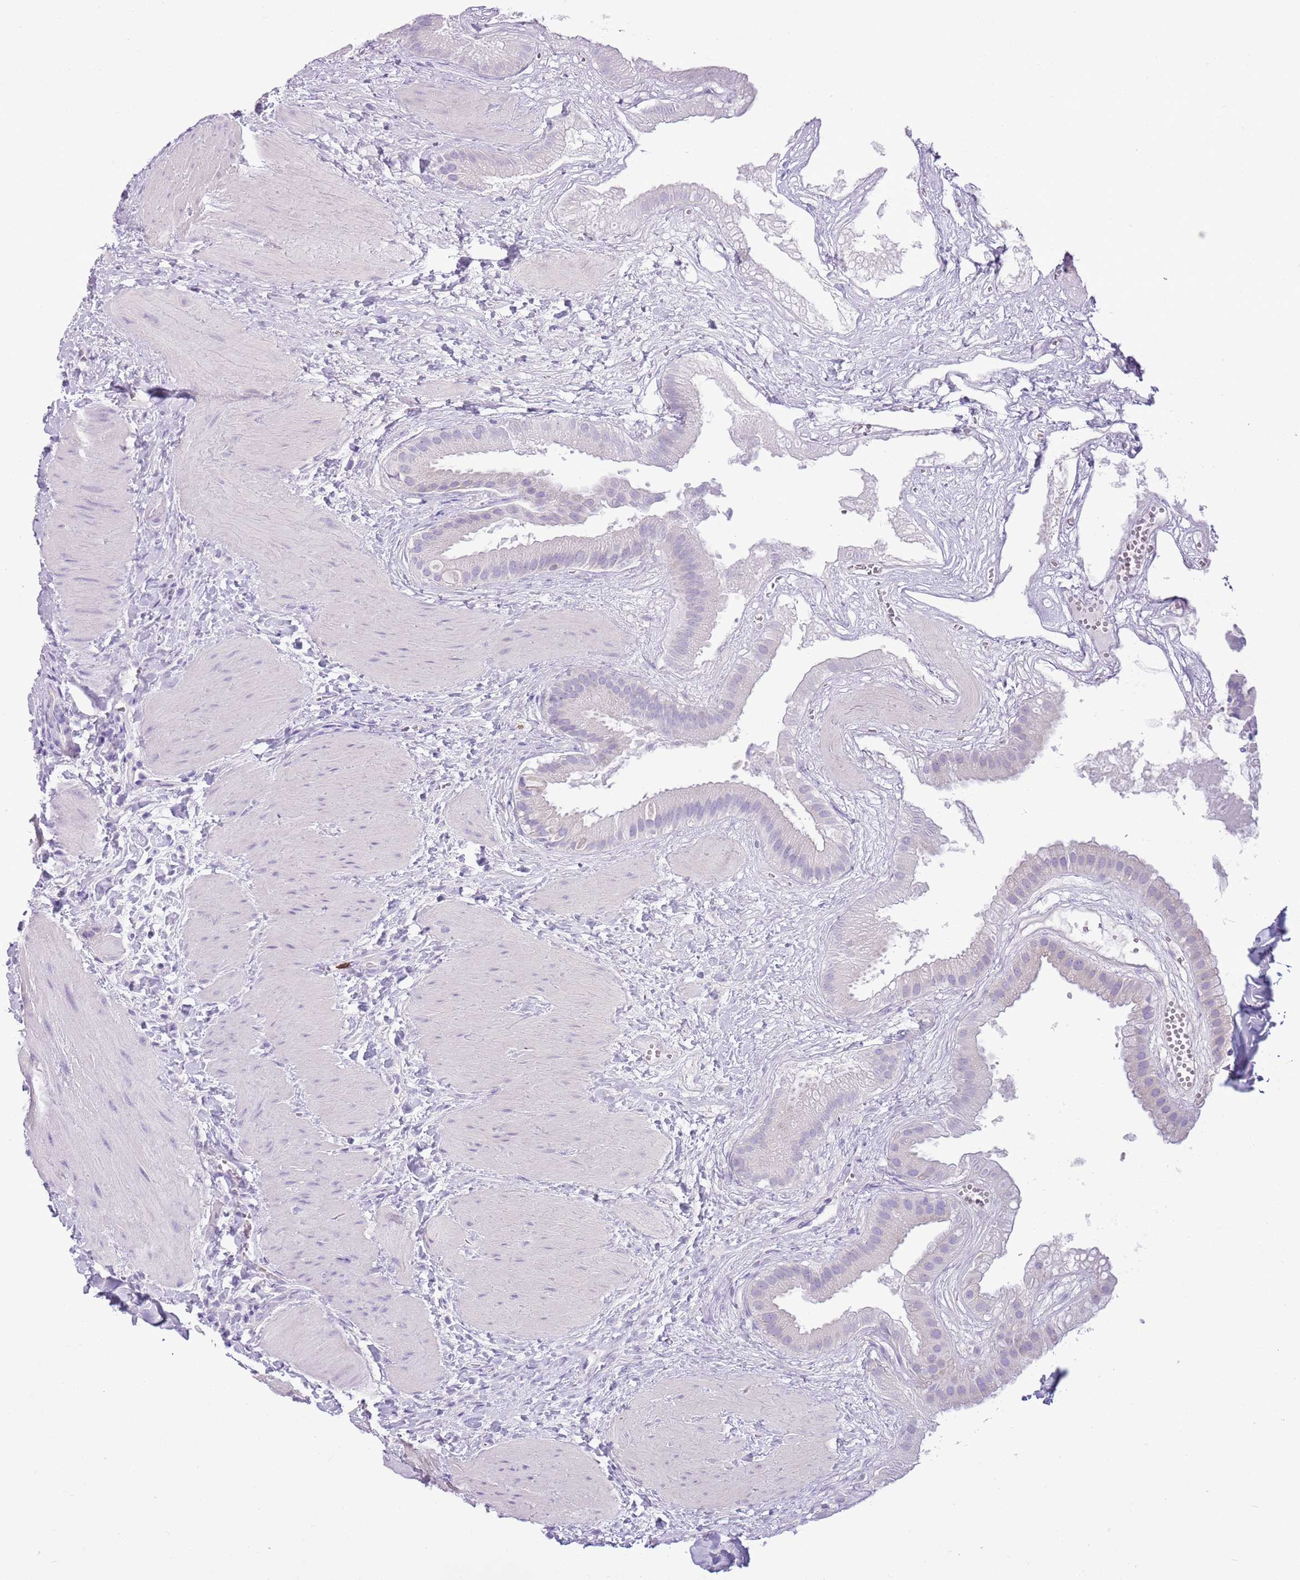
{"staining": {"intensity": "negative", "quantity": "none", "location": "none"}, "tissue": "gallbladder", "cell_type": "Glandular cells", "image_type": "normal", "snomed": [{"axis": "morphology", "description": "Normal tissue, NOS"}, {"axis": "topography", "description": "Gallbladder"}], "caption": "Immunohistochemistry (IHC) image of benign gallbladder: human gallbladder stained with DAB (3,3'-diaminobenzidine) displays no significant protein expression in glandular cells.", "gene": "CD177", "patient": {"sex": "male", "age": 55}}